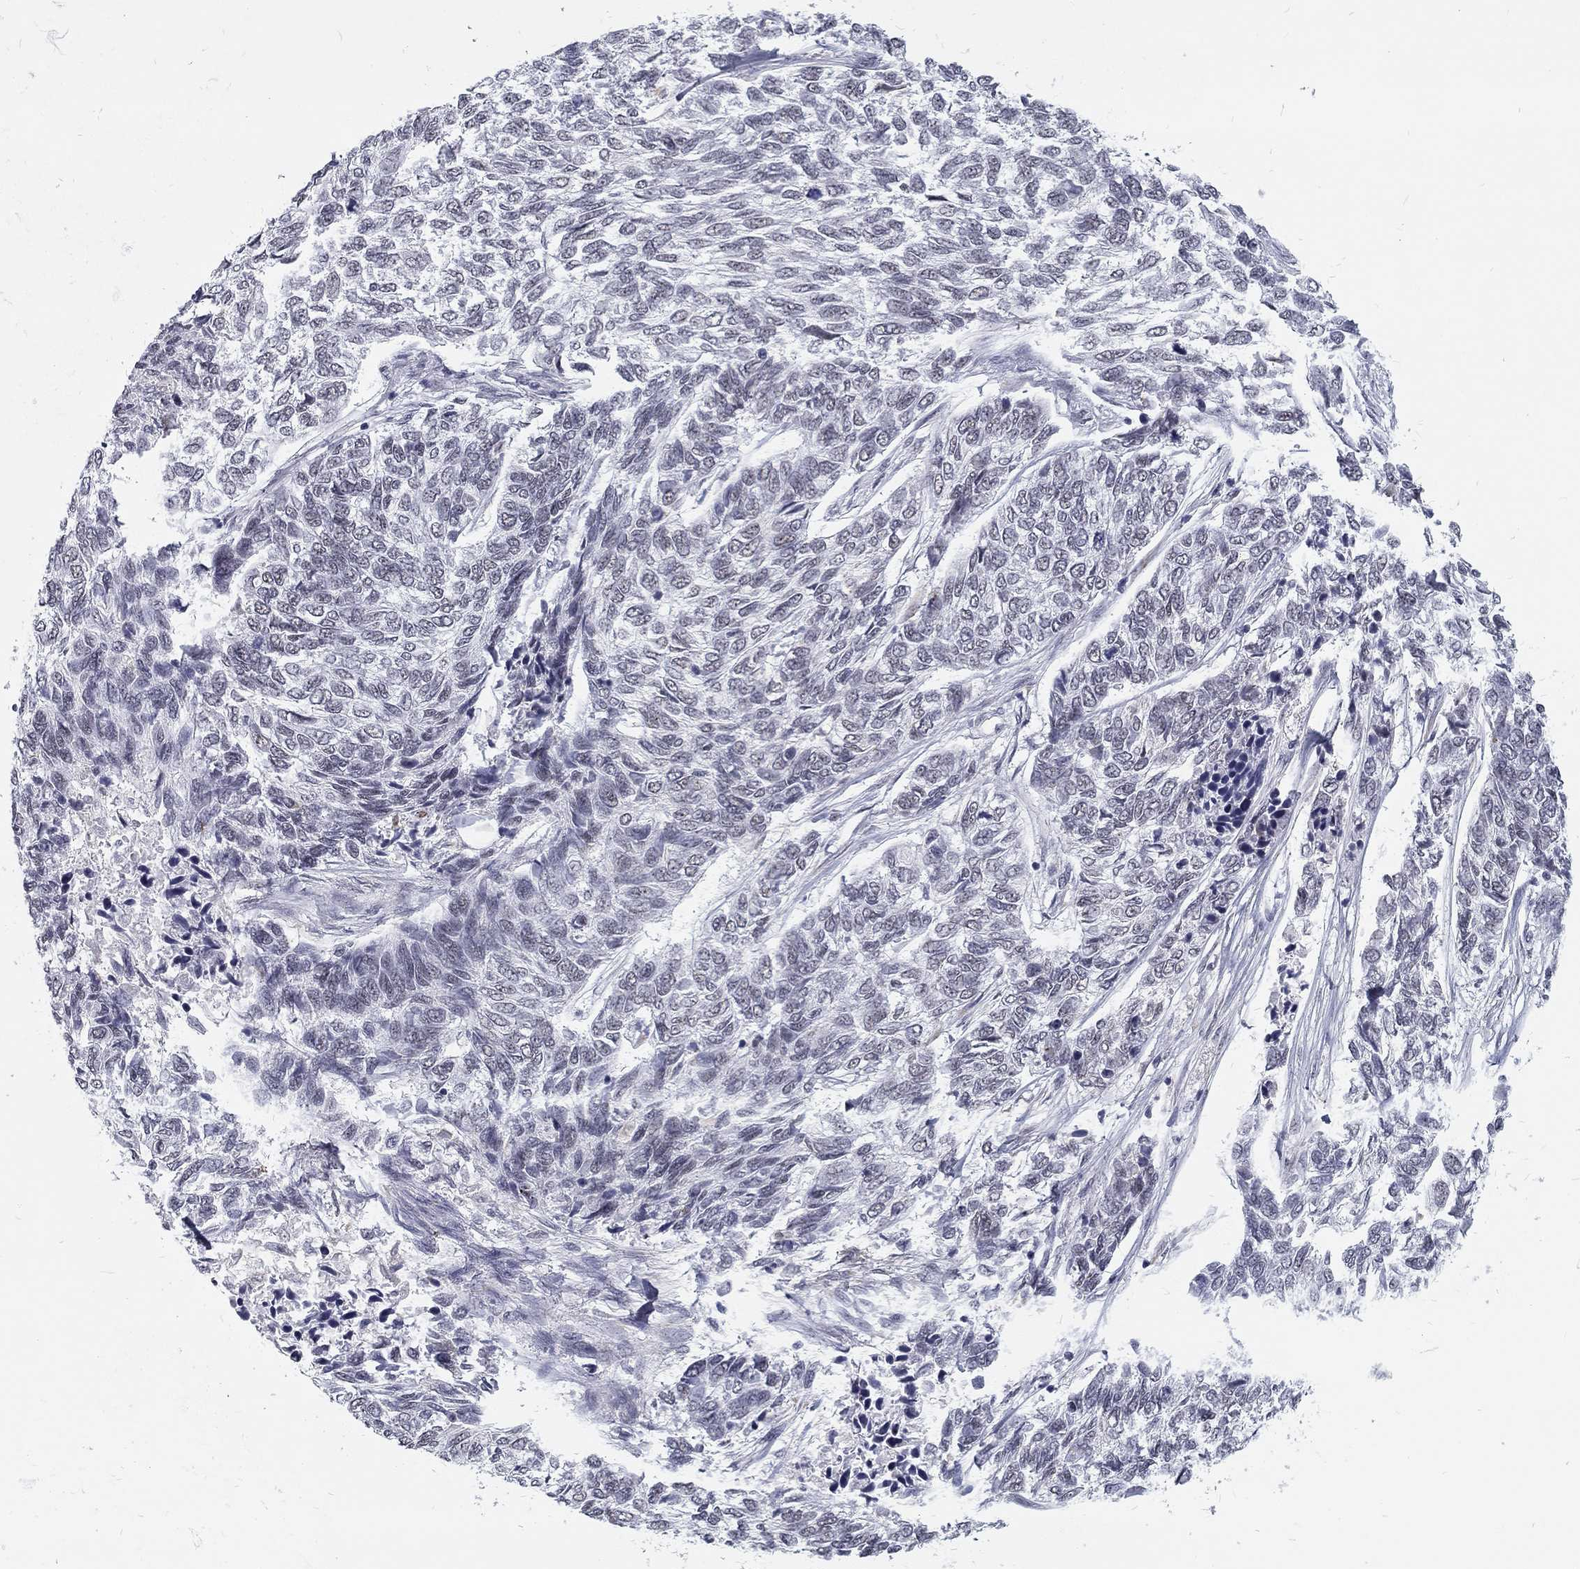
{"staining": {"intensity": "negative", "quantity": "none", "location": "none"}, "tissue": "skin cancer", "cell_type": "Tumor cells", "image_type": "cancer", "snomed": [{"axis": "morphology", "description": "Basal cell carcinoma"}, {"axis": "topography", "description": "Skin"}], "caption": "Basal cell carcinoma (skin) was stained to show a protein in brown. There is no significant staining in tumor cells.", "gene": "SNORC", "patient": {"sex": "female", "age": 65}}